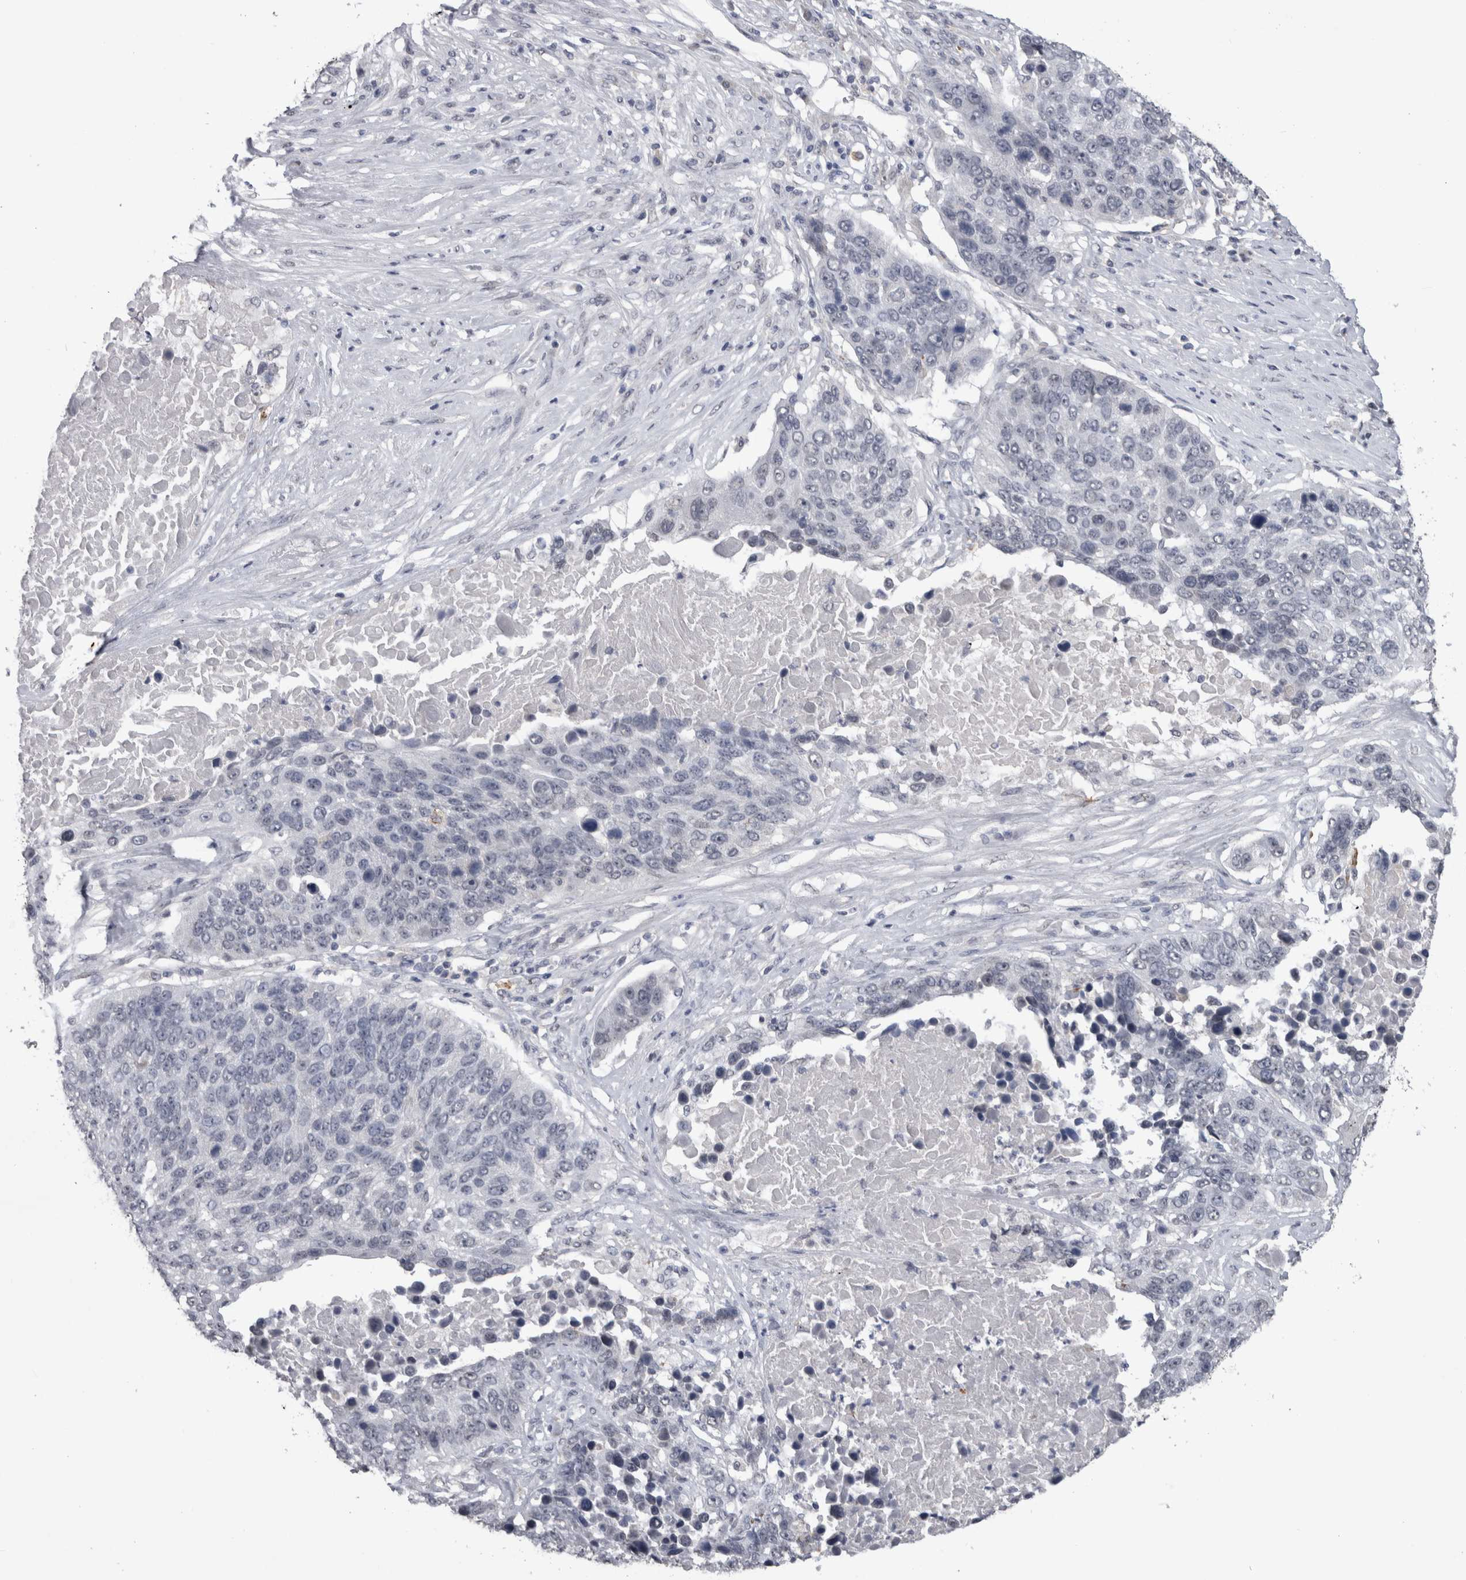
{"staining": {"intensity": "negative", "quantity": "none", "location": "none"}, "tissue": "lung cancer", "cell_type": "Tumor cells", "image_type": "cancer", "snomed": [{"axis": "morphology", "description": "Squamous cell carcinoma, NOS"}, {"axis": "topography", "description": "Lung"}], "caption": "The image displays no staining of tumor cells in lung squamous cell carcinoma.", "gene": "PAX5", "patient": {"sex": "male", "age": 66}}